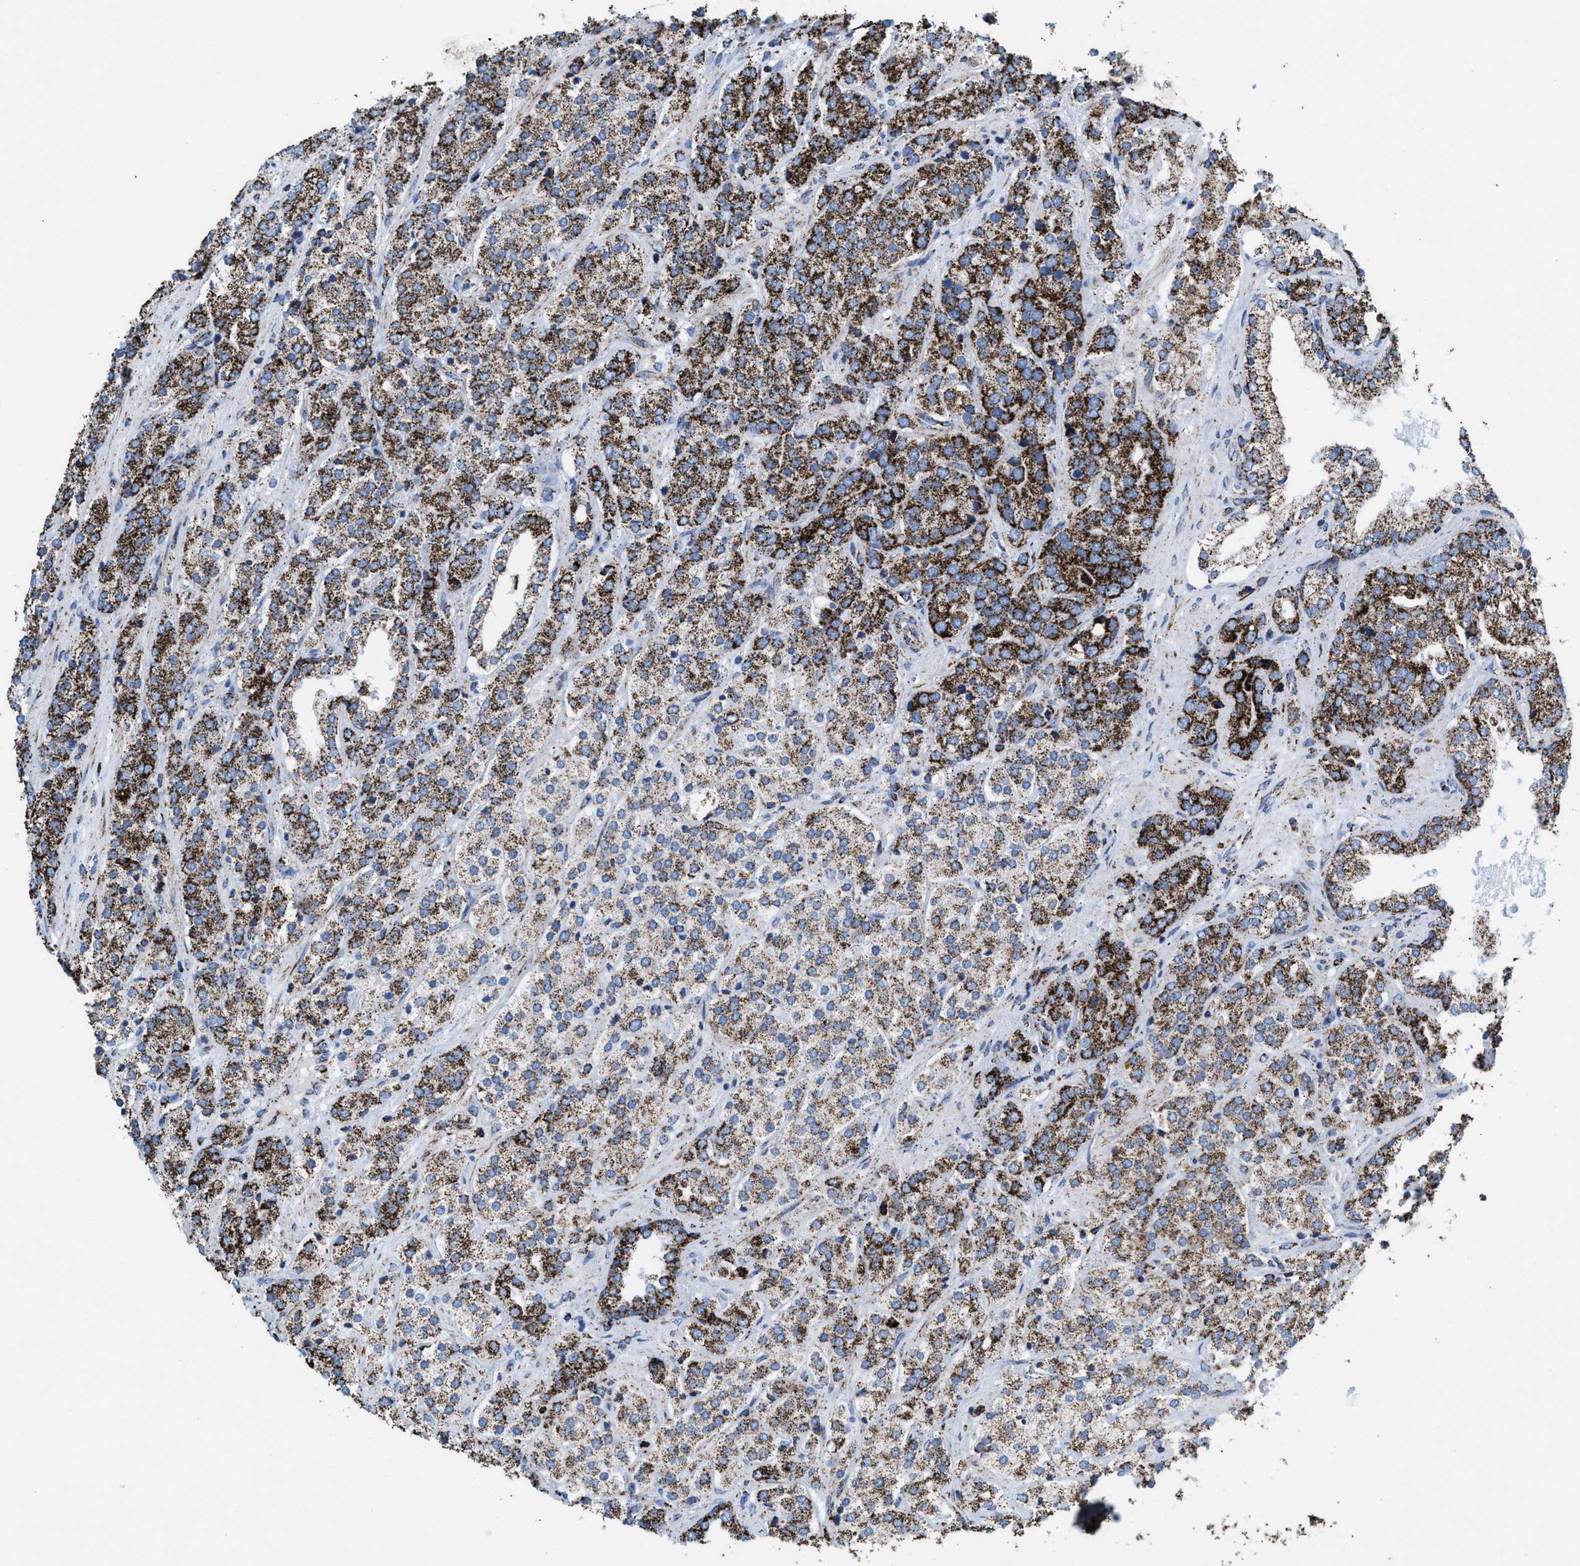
{"staining": {"intensity": "strong", "quantity": ">75%", "location": "cytoplasmic/membranous"}, "tissue": "prostate cancer", "cell_type": "Tumor cells", "image_type": "cancer", "snomed": [{"axis": "morphology", "description": "Adenocarcinoma, High grade"}, {"axis": "topography", "description": "Prostate"}], "caption": "Strong cytoplasmic/membranous expression for a protein is identified in about >75% of tumor cells of prostate cancer using immunohistochemistry.", "gene": "ECHS1", "patient": {"sex": "male", "age": 71}}